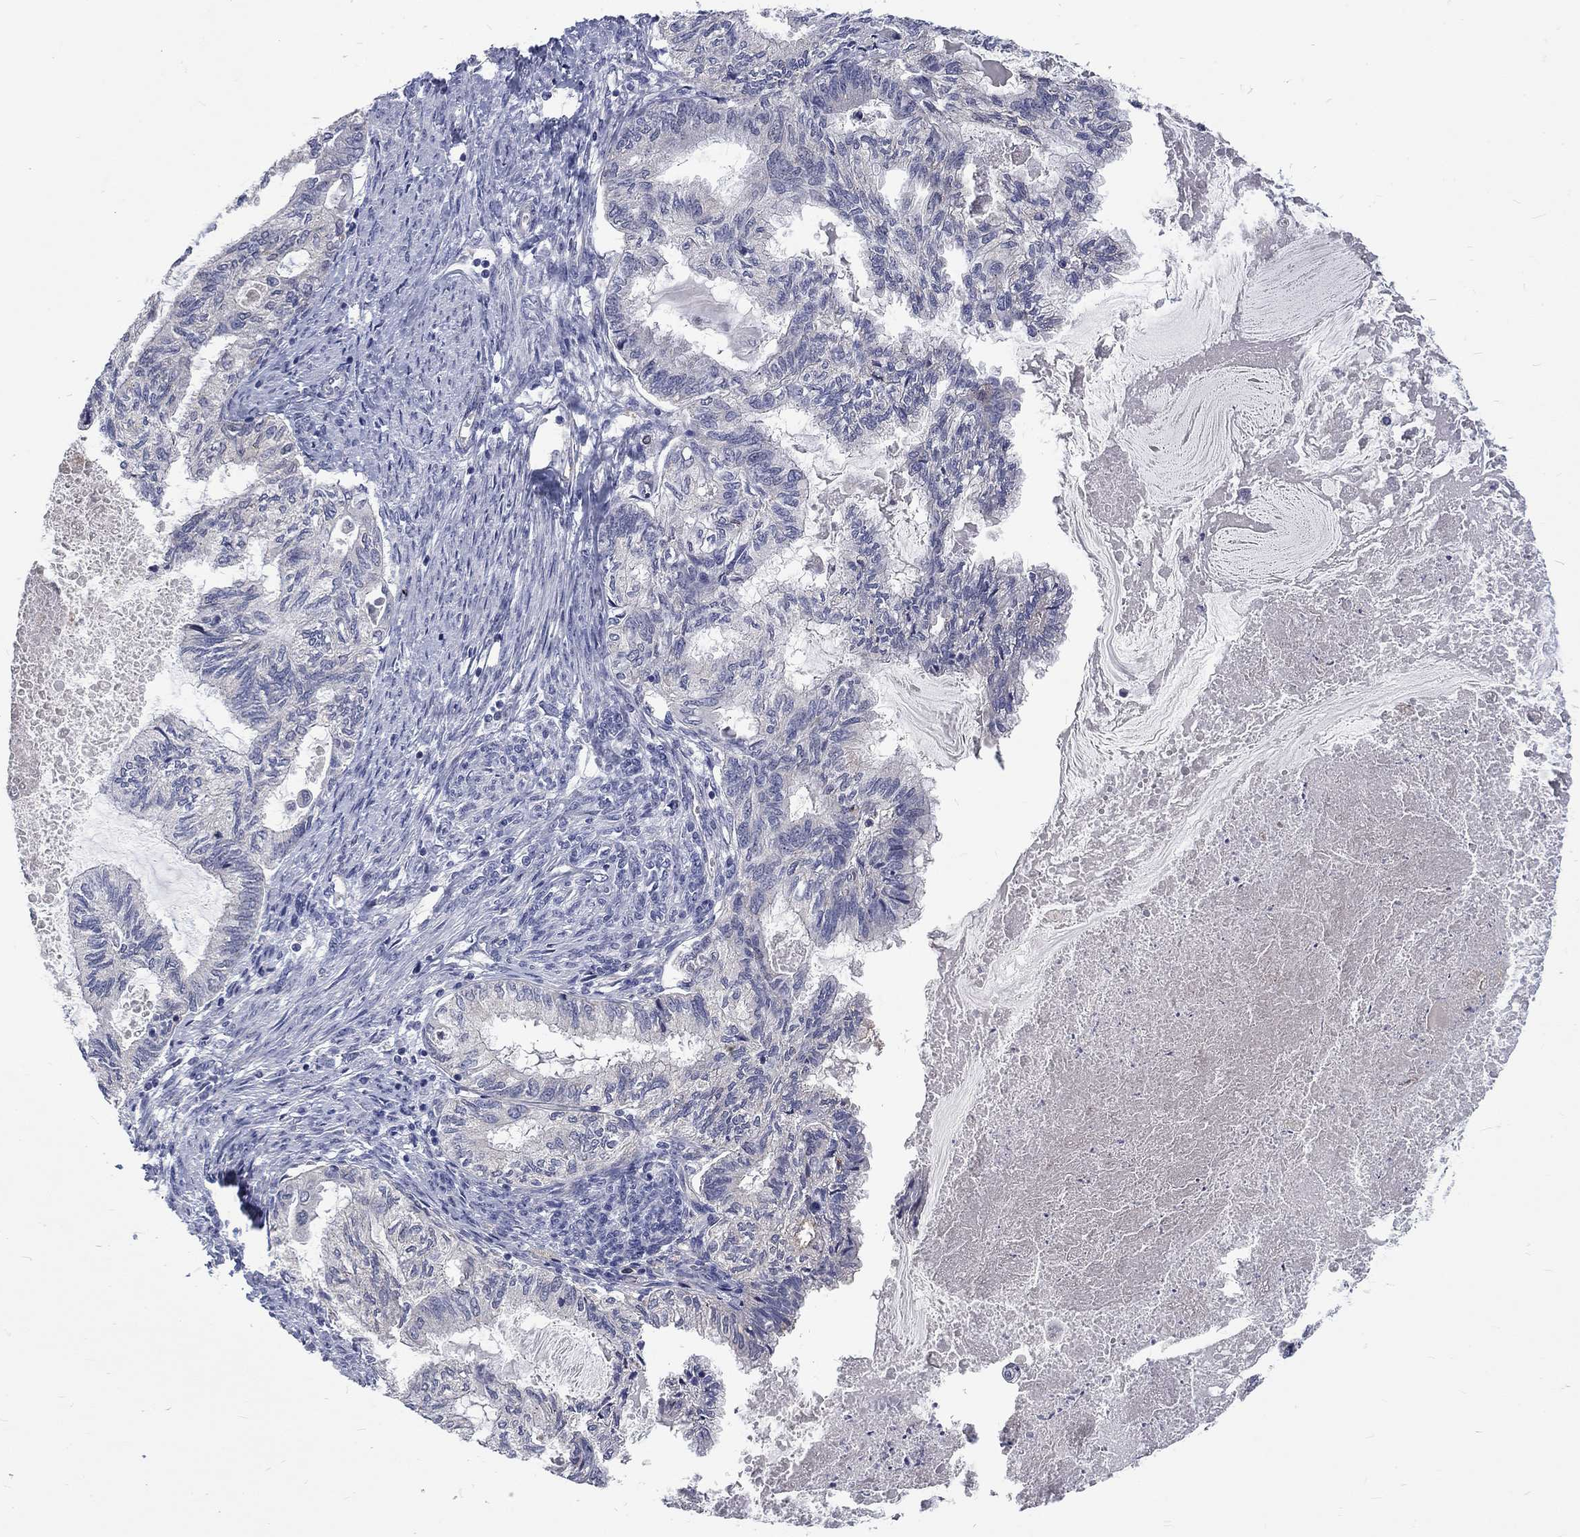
{"staining": {"intensity": "negative", "quantity": "none", "location": "none"}, "tissue": "endometrial cancer", "cell_type": "Tumor cells", "image_type": "cancer", "snomed": [{"axis": "morphology", "description": "Adenocarcinoma, NOS"}, {"axis": "topography", "description": "Endometrium"}], "caption": "This photomicrograph is of endometrial cancer (adenocarcinoma) stained with immunohistochemistry (IHC) to label a protein in brown with the nuclei are counter-stained blue. There is no staining in tumor cells.", "gene": "PHKA1", "patient": {"sex": "female", "age": 86}}